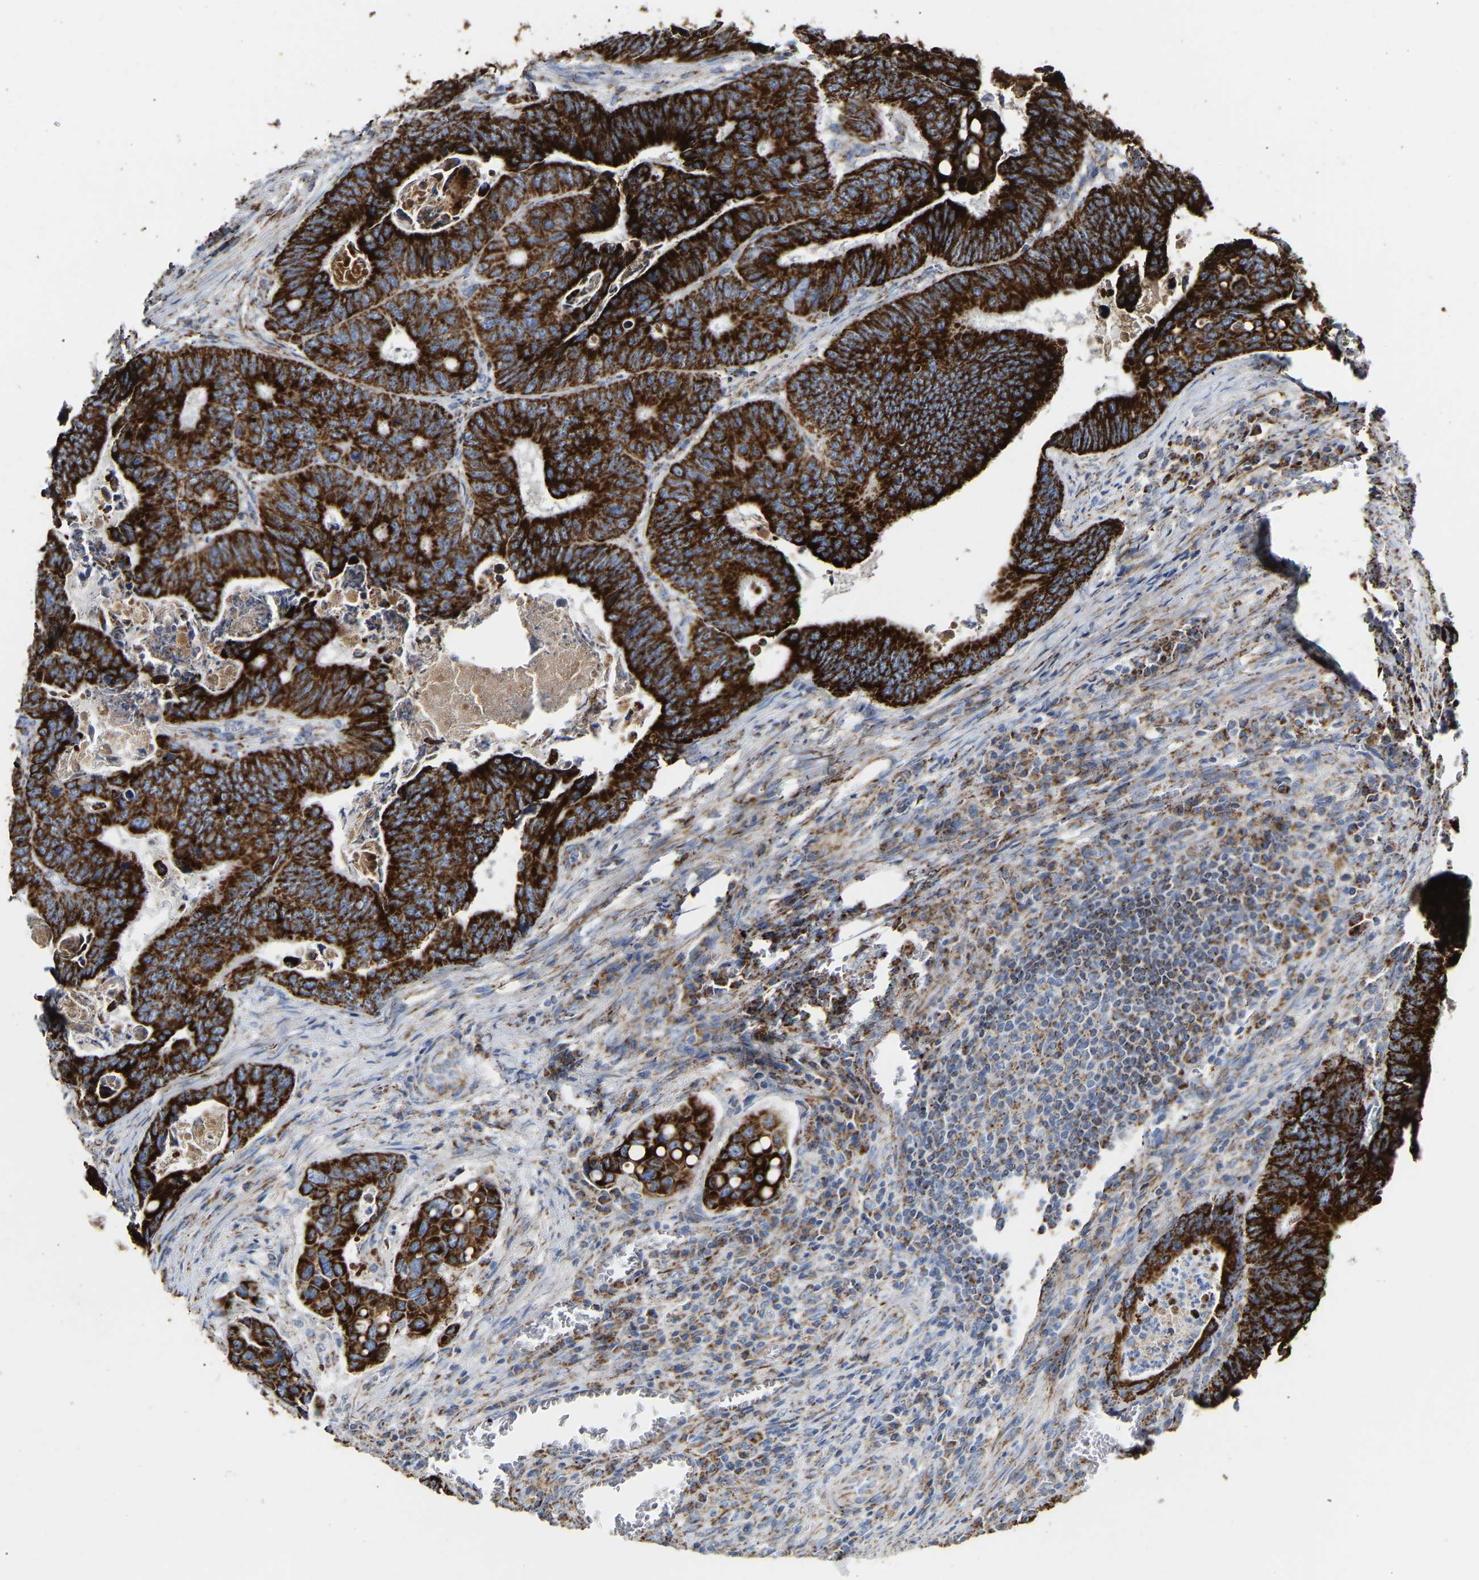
{"staining": {"intensity": "strong", "quantity": ">75%", "location": "cytoplasmic/membranous"}, "tissue": "colorectal cancer", "cell_type": "Tumor cells", "image_type": "cancer", "snomed": [{"axis": "morphology", "description": "Inflammation, NOS"}, {"axis": "morphology", "description": "Adenocarcinoma, NOS"}, {"axis": "topography", "description": "Colon"}], "caption": "Strong cytoplasmic/membranous protein staining is seen in about >75% of tumor cells in colorectal cancer.", "gene": "HIBADH", "patient": {"sex": "male", "age": 72}}